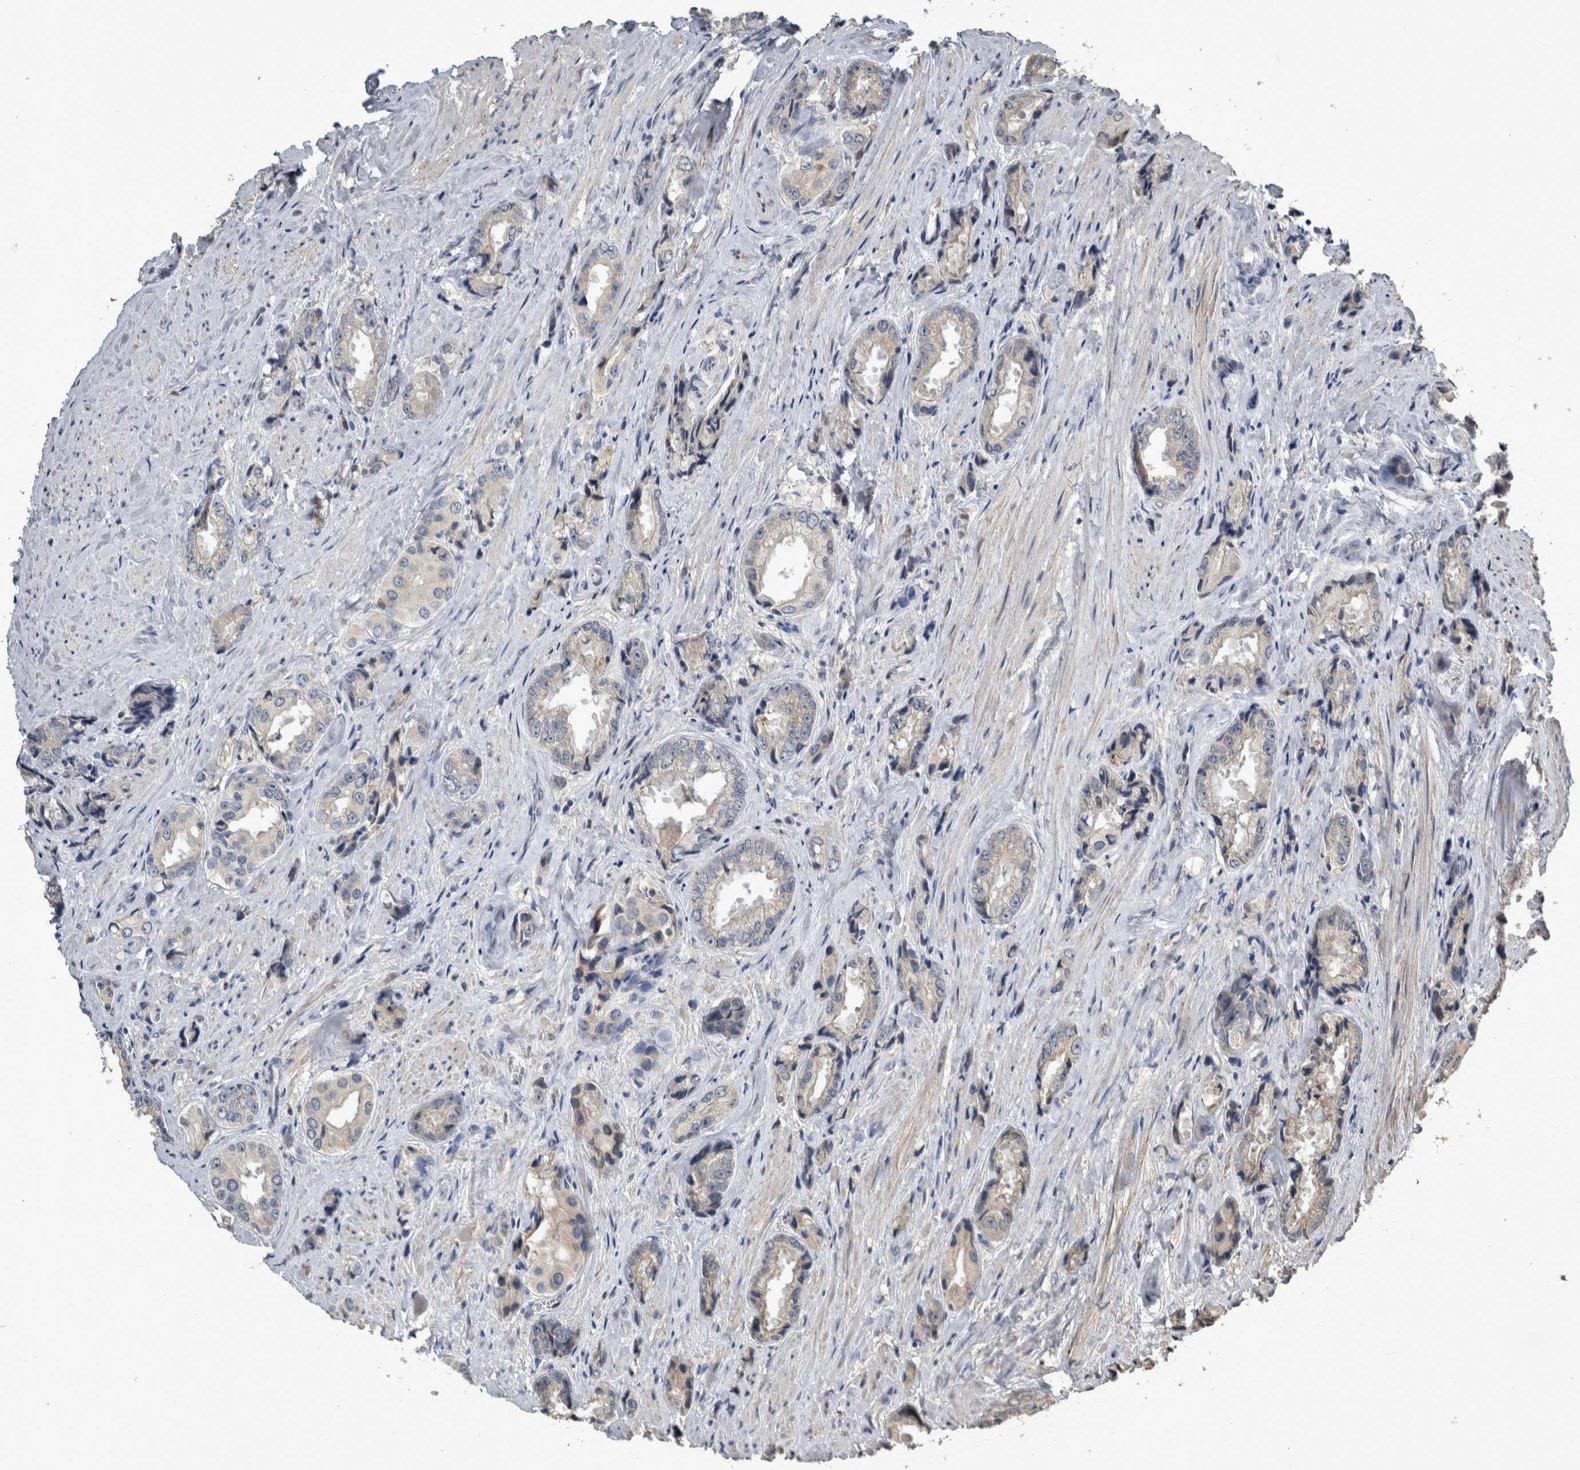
{"staining": {"intensity": "negative", "quantity": "none", "location": "none"}, "tissue": "prostate cancer", "cell_type": "Tumor cells", "image_type": "cancer", "snomed": [{"axis": "morphology", "description": "Adenocarcinoma, High grade"}, {"axis": "topography", "description": "Prostate"}], "caption": "DAB immunohistochemical staining of prostate cancer displays no significant staining in tumor cells.", "gene": "ANXA13", "patient": {"sex": "male", "age": 61}}